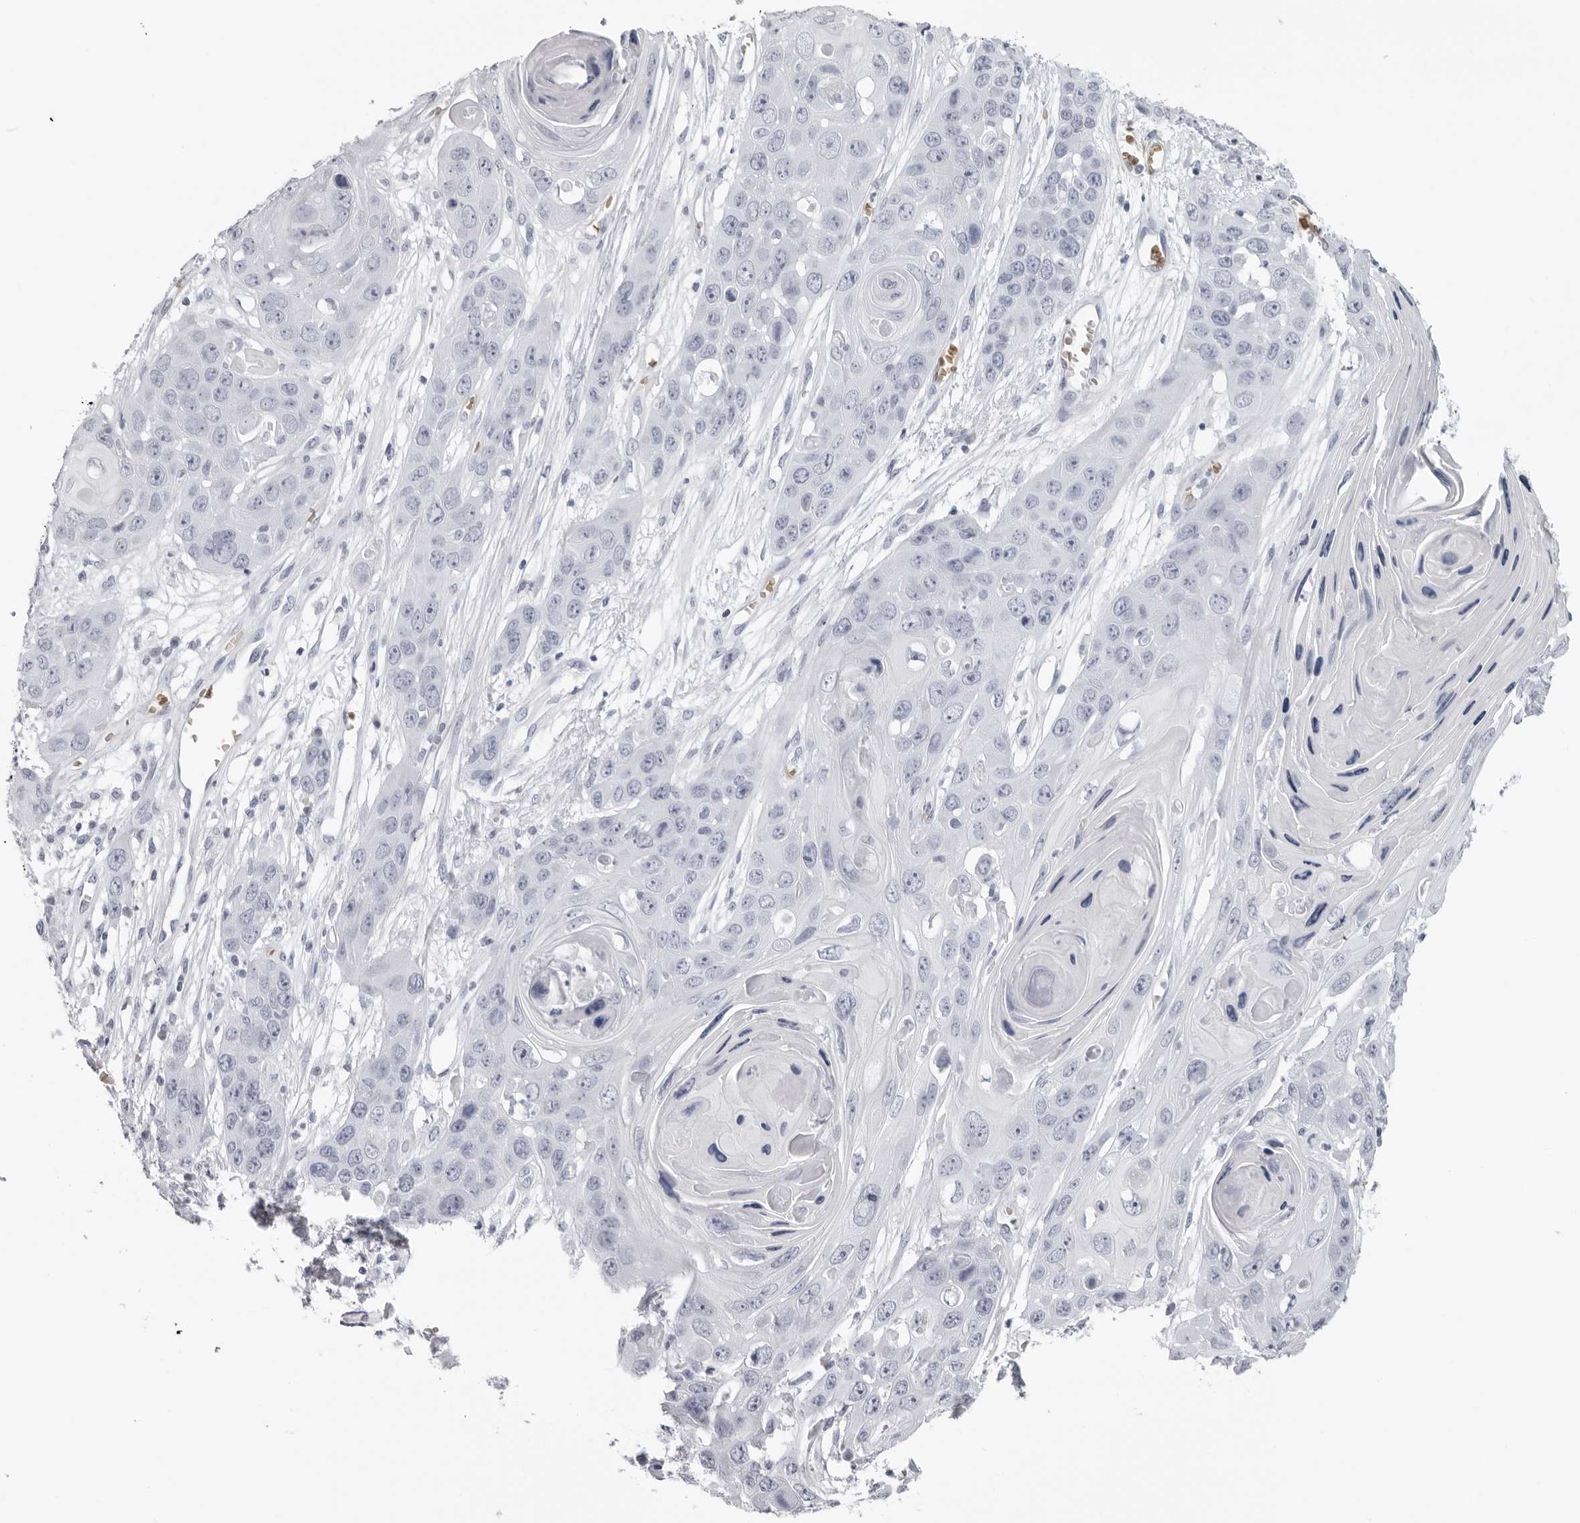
{"staining": {"intensity": "negative", "quantity": "none", "location": "none"}, "tissue": "skin cancer", "cell_type": "Tumor cells", "image_type": "cancer", "snomed": [{"axis": "morphology", "description": "Squamous cell carcinoma, NOS"}, {"axis": "topography", "description": "Skin"}], "caption": "Tumor cells show no significant protein expression in skin cancer (squamous cell carcinoma).", "gene": "EPB41", "patient": {"sex": "male", "age": 55}}